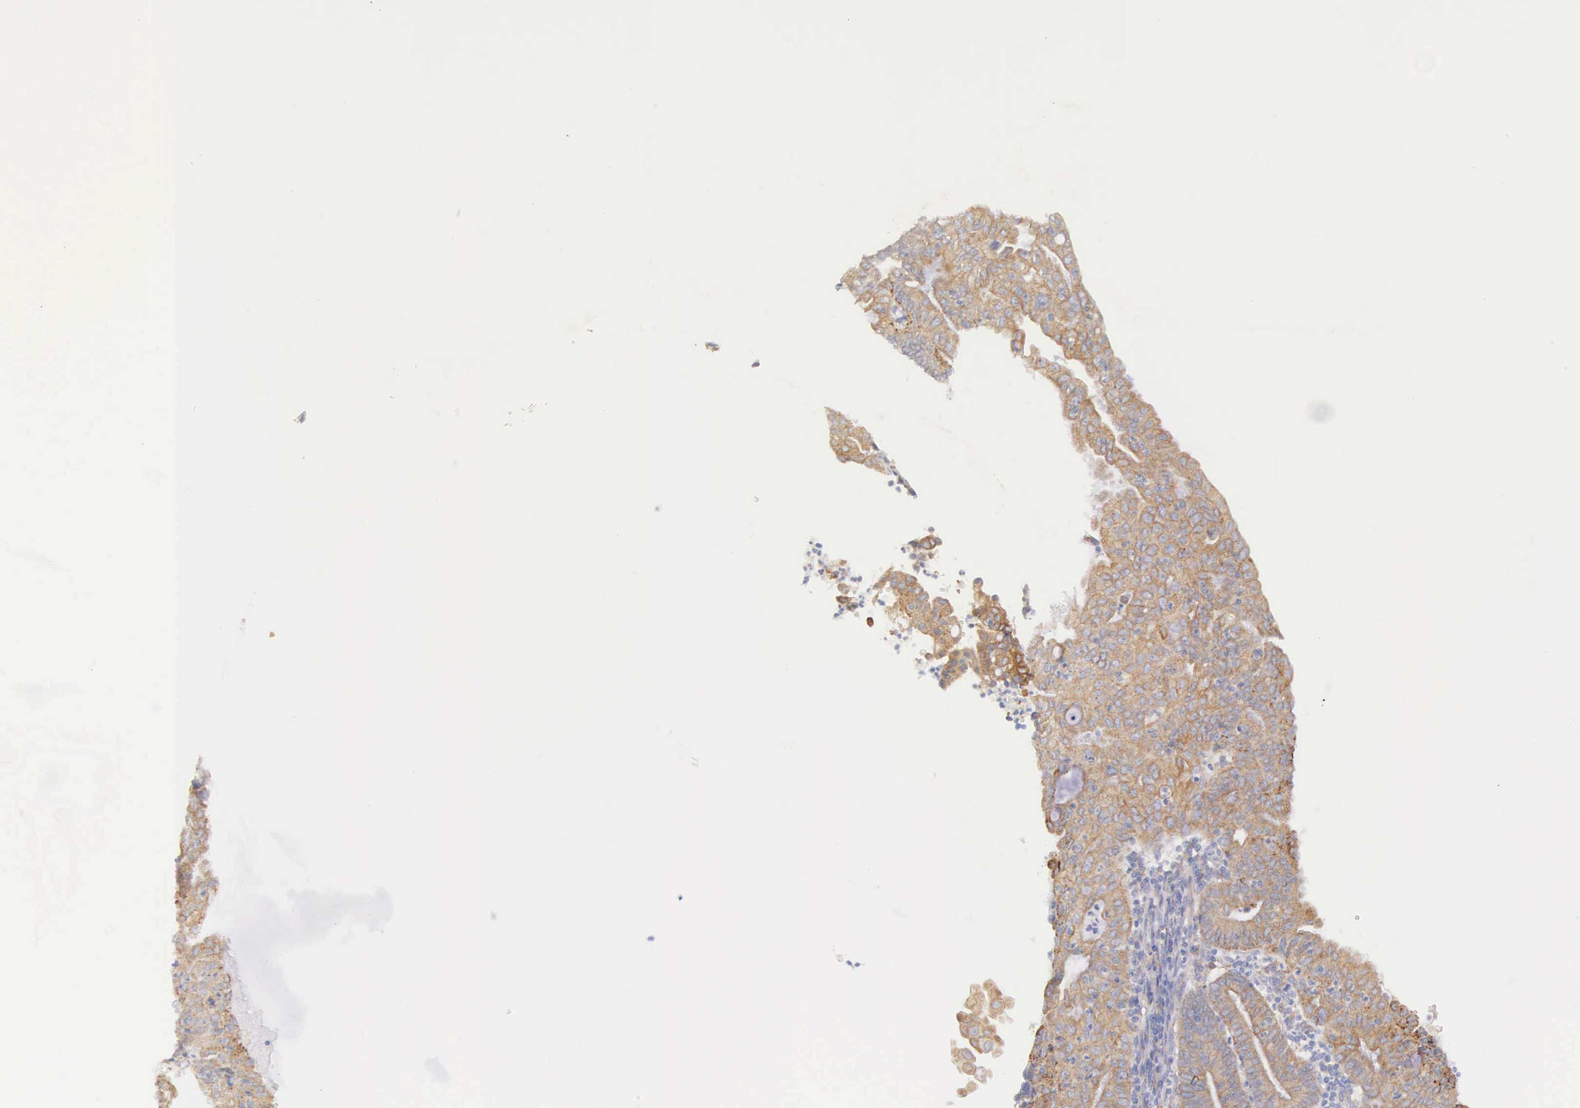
{"staining": {"intensity": "weak", "quantity": "25%-75%", "location": "cytoplasmic/membranous"}, "tissue": "endometrial cancer", "cell_type": "Tumor cells", "image_type": "cancer", "snomed": [{"axis": "morphology", "description": "Adenocarcinoma, NOS"}, {"axis": "topography", "description": "Endometrium"}], "caption": "This micrograph exhibits endometrial cancer stained with IHC to label a protein in brown. The cytoplasmic/membranous of tumor cells show weak positivity for the protein. Nuclei are counter-stained blue.", "gene": "NSDHL", "patient": {"sex": "female", "age": 60}}